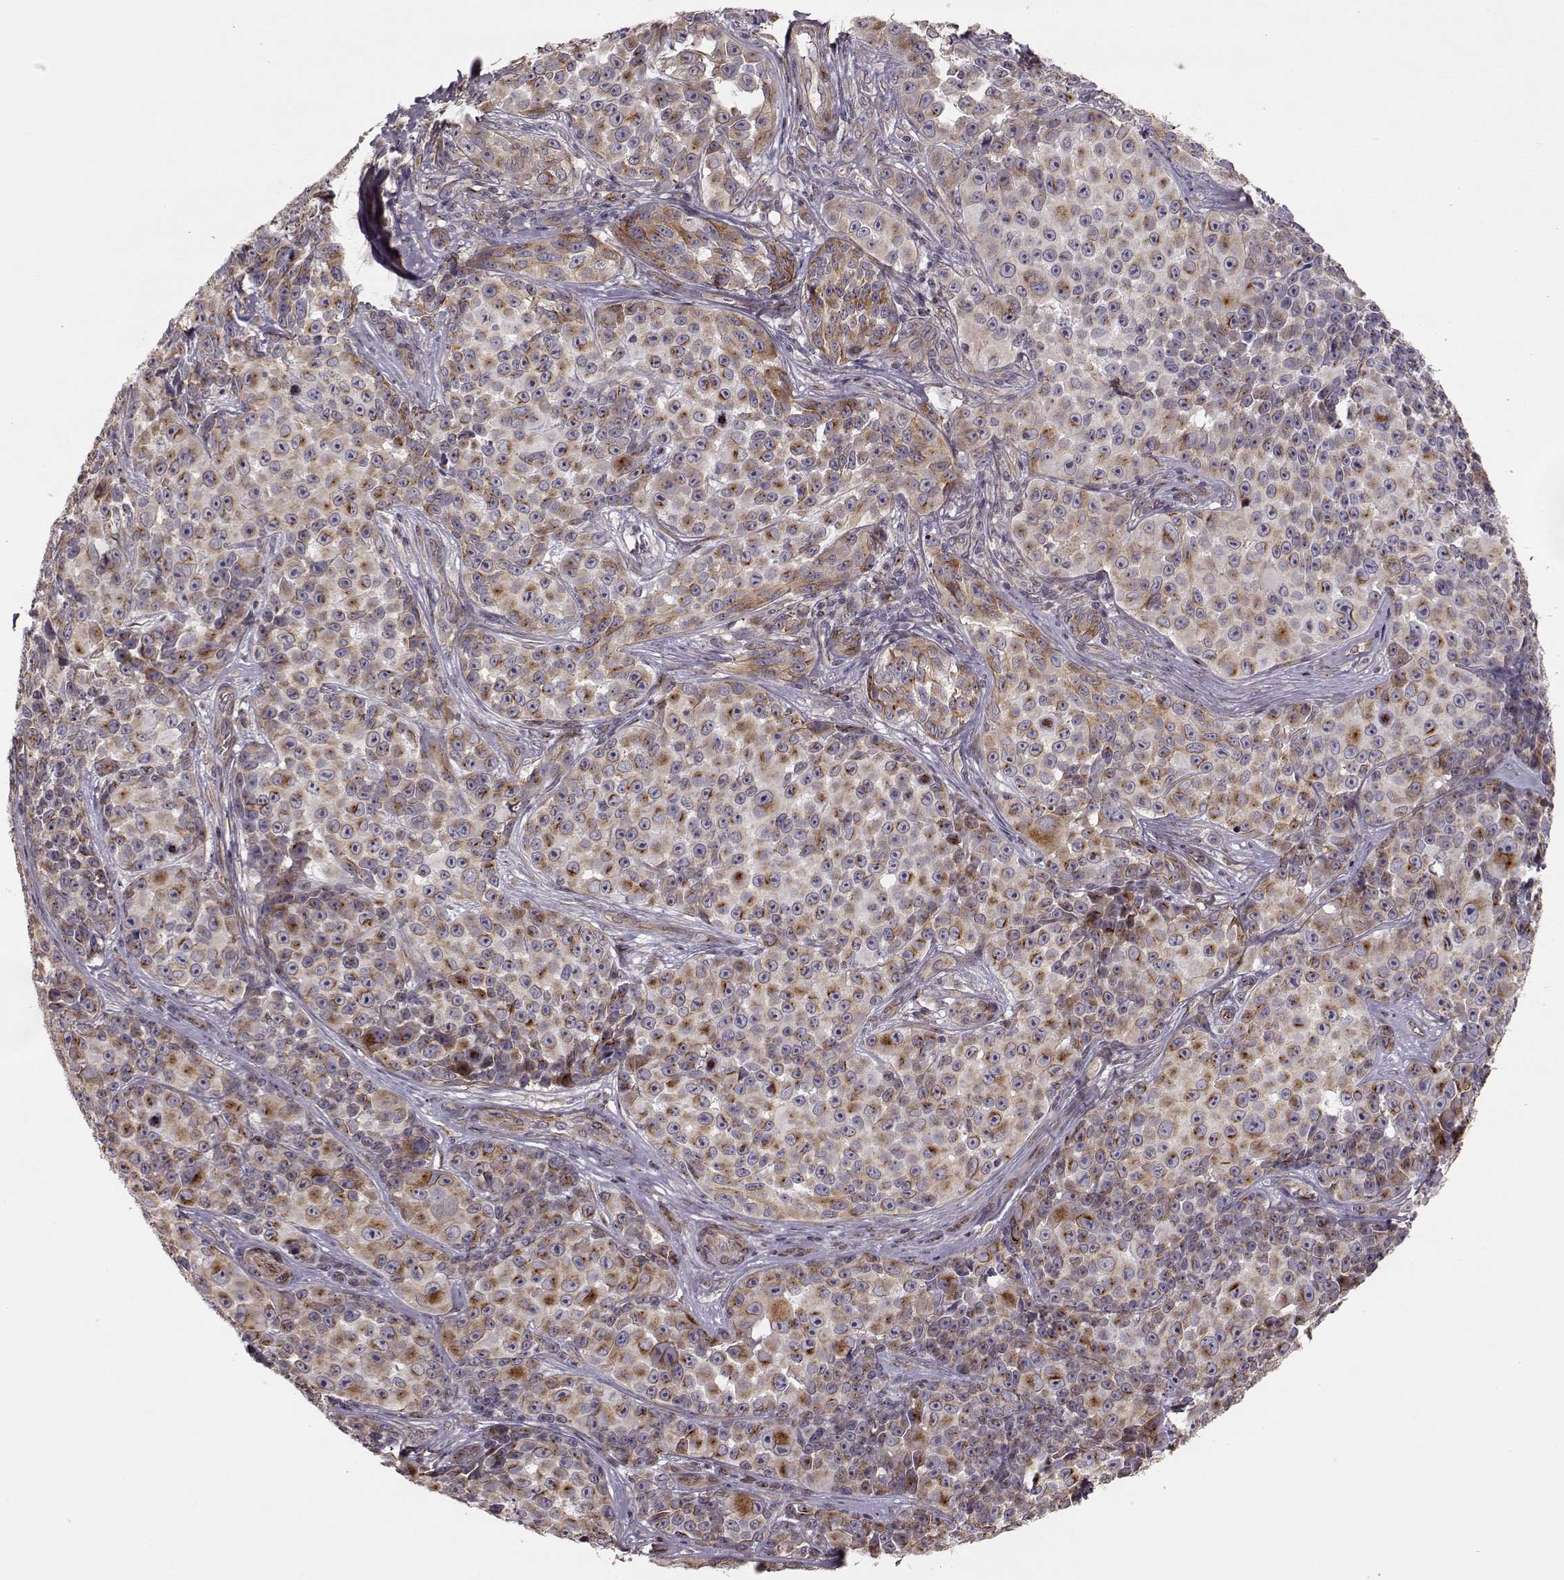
{"staining": {"intensity": "moderate", "quantity": "25%-75%", "location": "cytoplasmic/membranous"}, "tissue": "melanoma", "cell_type": "Tumor cells", "image_type": "cancer", "snomed": [{"axis": "morphology", "description": "Malignant melanoma, NOS"}, {"axis": "topography", "description": "Skin"}], "caption": "Immunohistochemical staining of malignant melanoma exhibits medium levels of moderate cytoplasmic/membranous staining in approximately 25%-75% of tumor cells.", "gene": "MTR", "patient": {"sex": "female", "age": 88}}